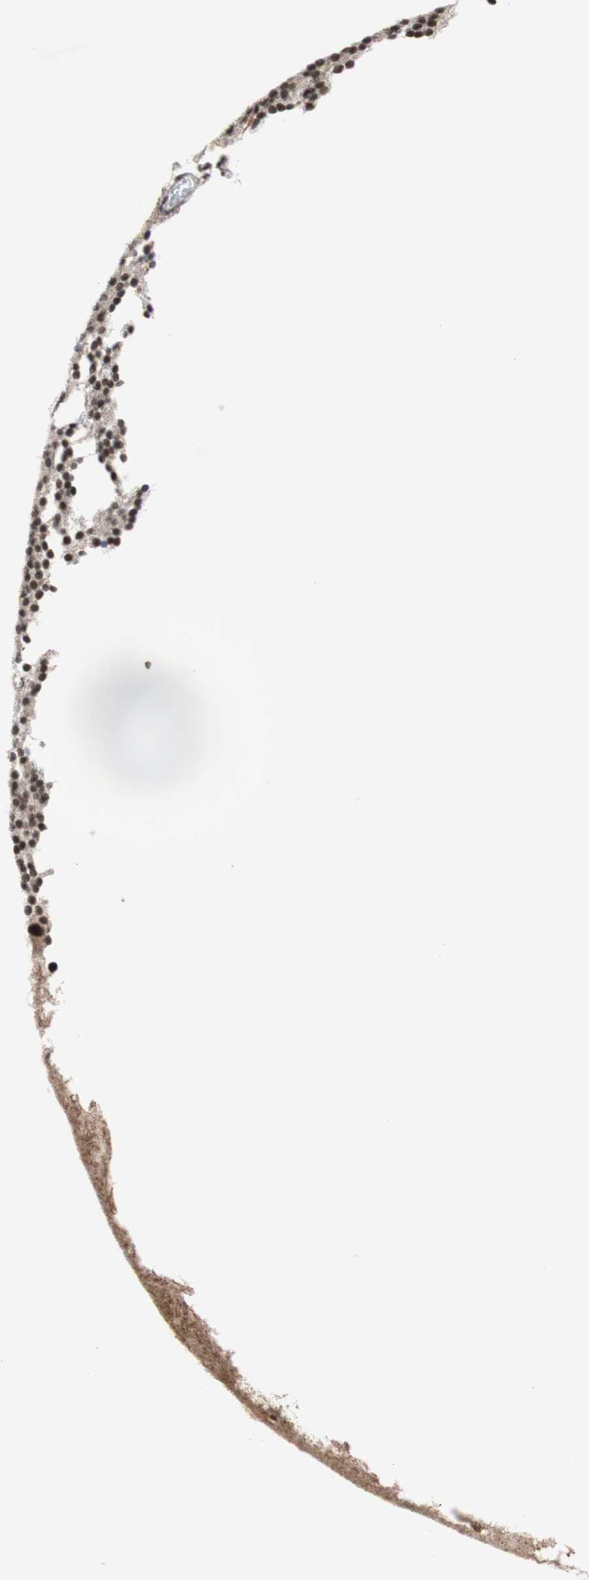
{"staining": {"intensity": "strong", "quantity": ">75%", "location": "nuclear"}, "tissue": "cerebellum", "cell_type": "Cells in granular layer", "image_type": "normal", "snomed": [{"axis": "morphology", "description": "Normal tissue, NOS"}, {"axis": "topography", "description": "Cerebellum"}], "caption": "Protein staining of unremarkable cerebellum demonstrates strong nuclear staining in approximately >75% of cells in granular layer. (DAB (3,3'-diaminobenzidine) IHC, brown staining for protein, blue staining for nuclei).", "gene": "PRPF19", "patient": {"sex": "female", "age": 19}}